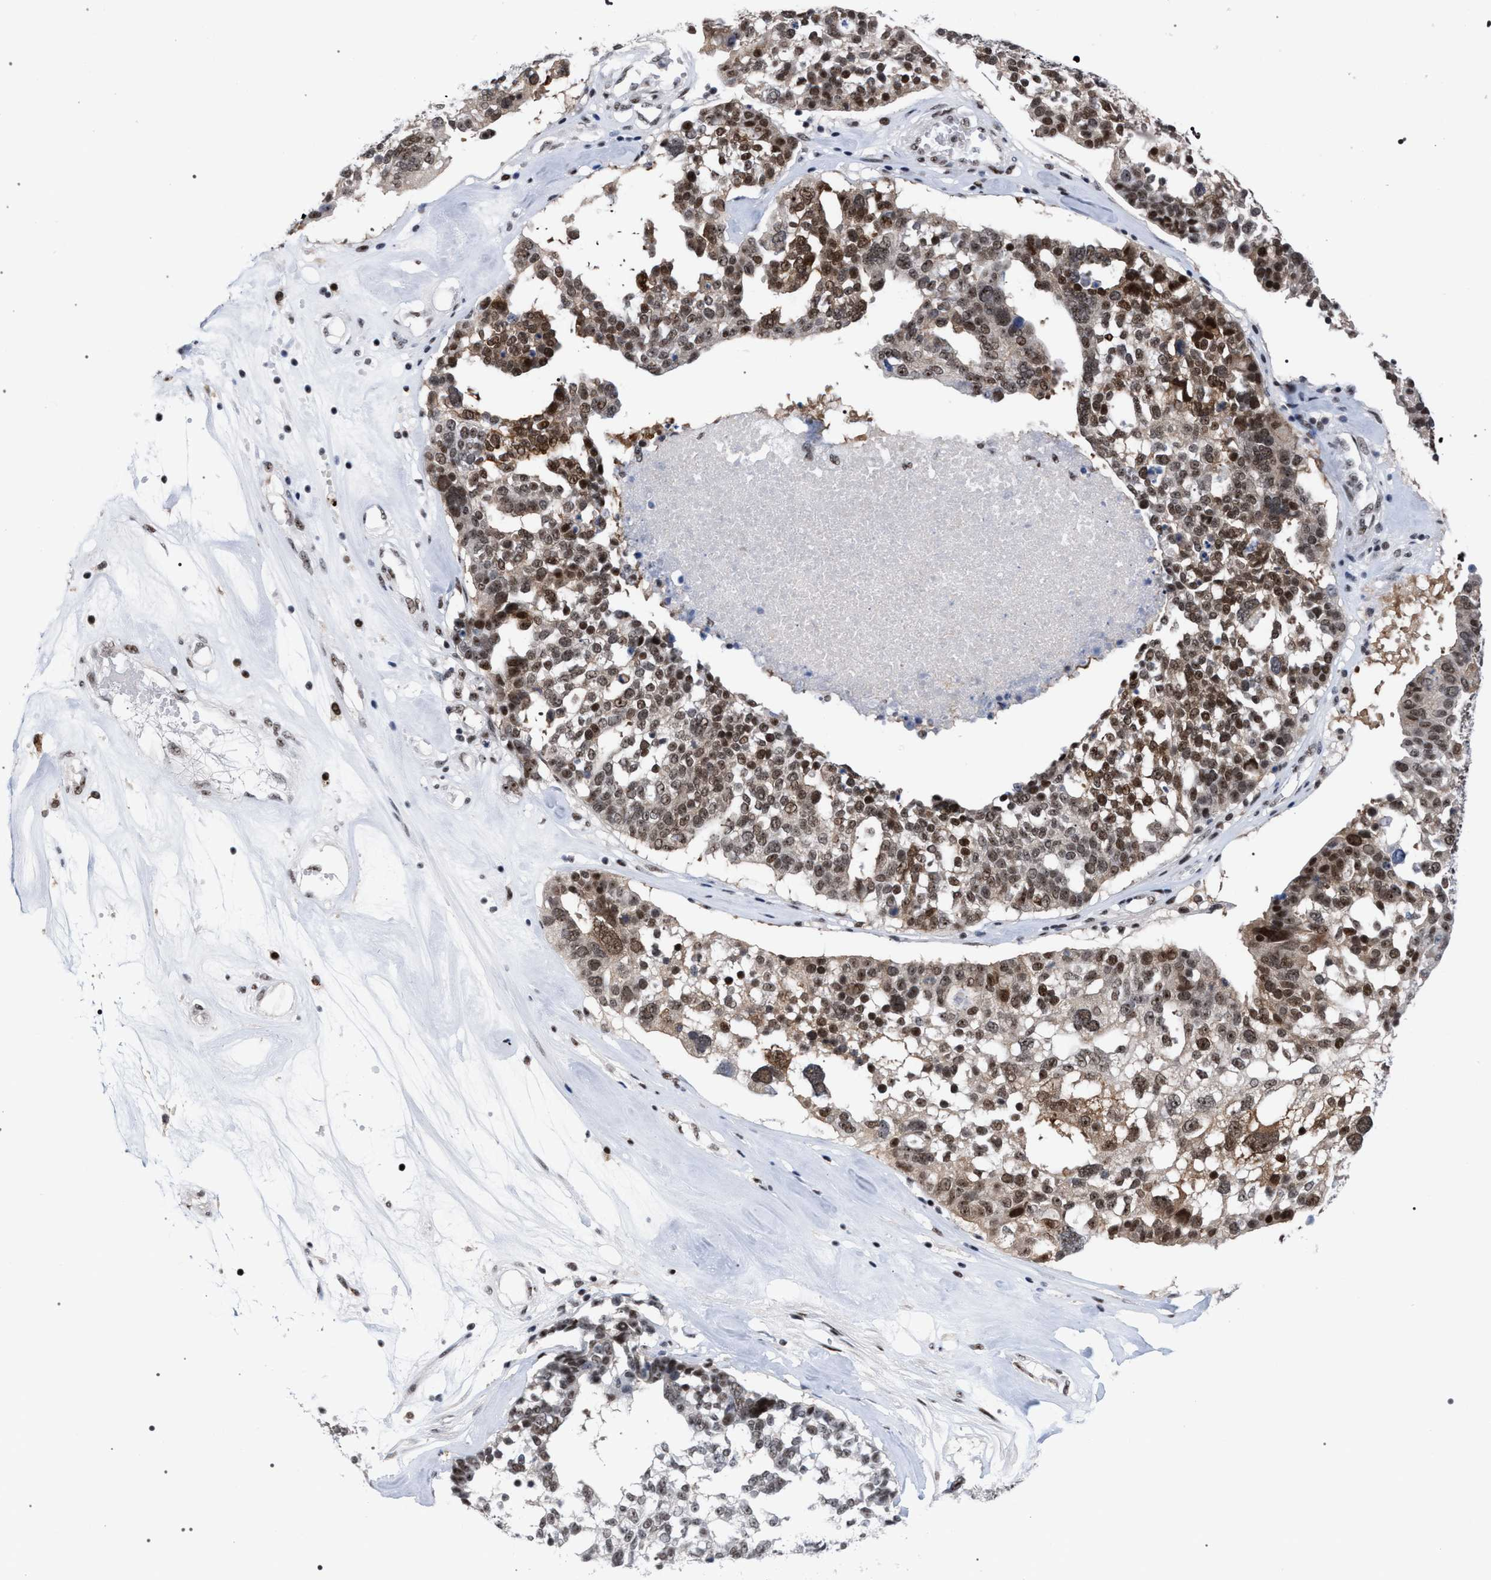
{"staining": {"intensity": "moderate", "quantity": ">75%", "location": "nuclear"}, "tissue": "ovarian cancer", "cell_type": "Tumor cells", "image_type": "cancer", "snomed": [{"axis": "morphology", "description": "Cystadenocarcinoma, serous, NOS"}, {"axis": "topography", "description": "Ovary"}], "caption": "The immunohistochemical stain labels moderate nuclear staining in tumor cells of serous cystadenocarcinoma (ovarian) tissue.", "gene": "SCAF4", "patient": {"sex": "female", "age": 59}}